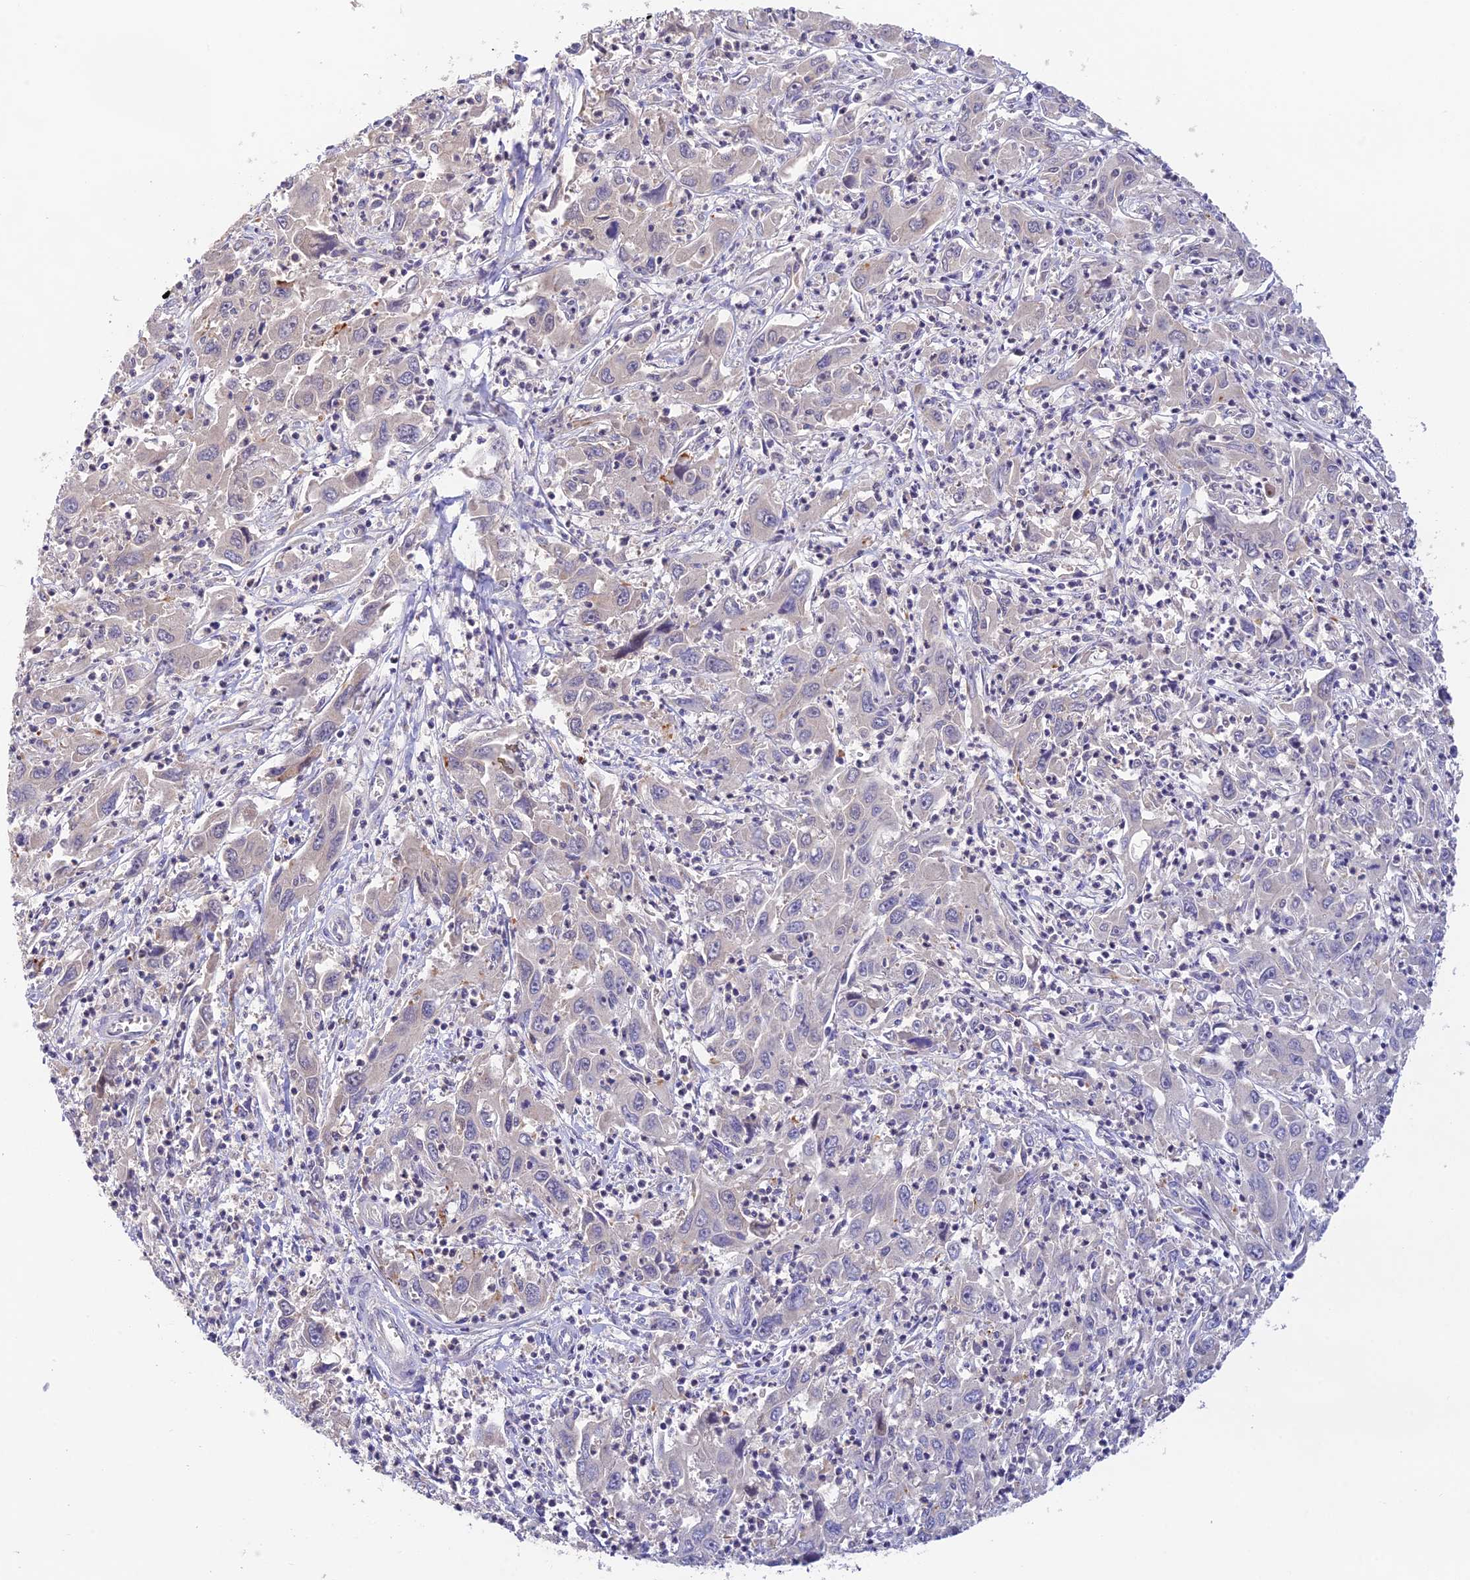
{"staining": {"intensity": "negative", "quantity": "none", "location": "none"}, "tissue": "liver cancer", "cell_type": "Tumor cells", "image_type": "cancer", "snomed": [{"axis": "morphology", "description": "Carcinoma, Hepatocellular, NOS"}, {"axis": "topography", "description": "Liver"}], "caption": "High magnification brightfield microscopy of liver hepatocellular carcinoma stained with DAB (brown) and counterstained with hematoxylin (blue): tumor cells show no significant positivity. (DAB IHC, high magnification).", "gene": "ZNF436", "patient": {"sex": "male", "age": 63}}